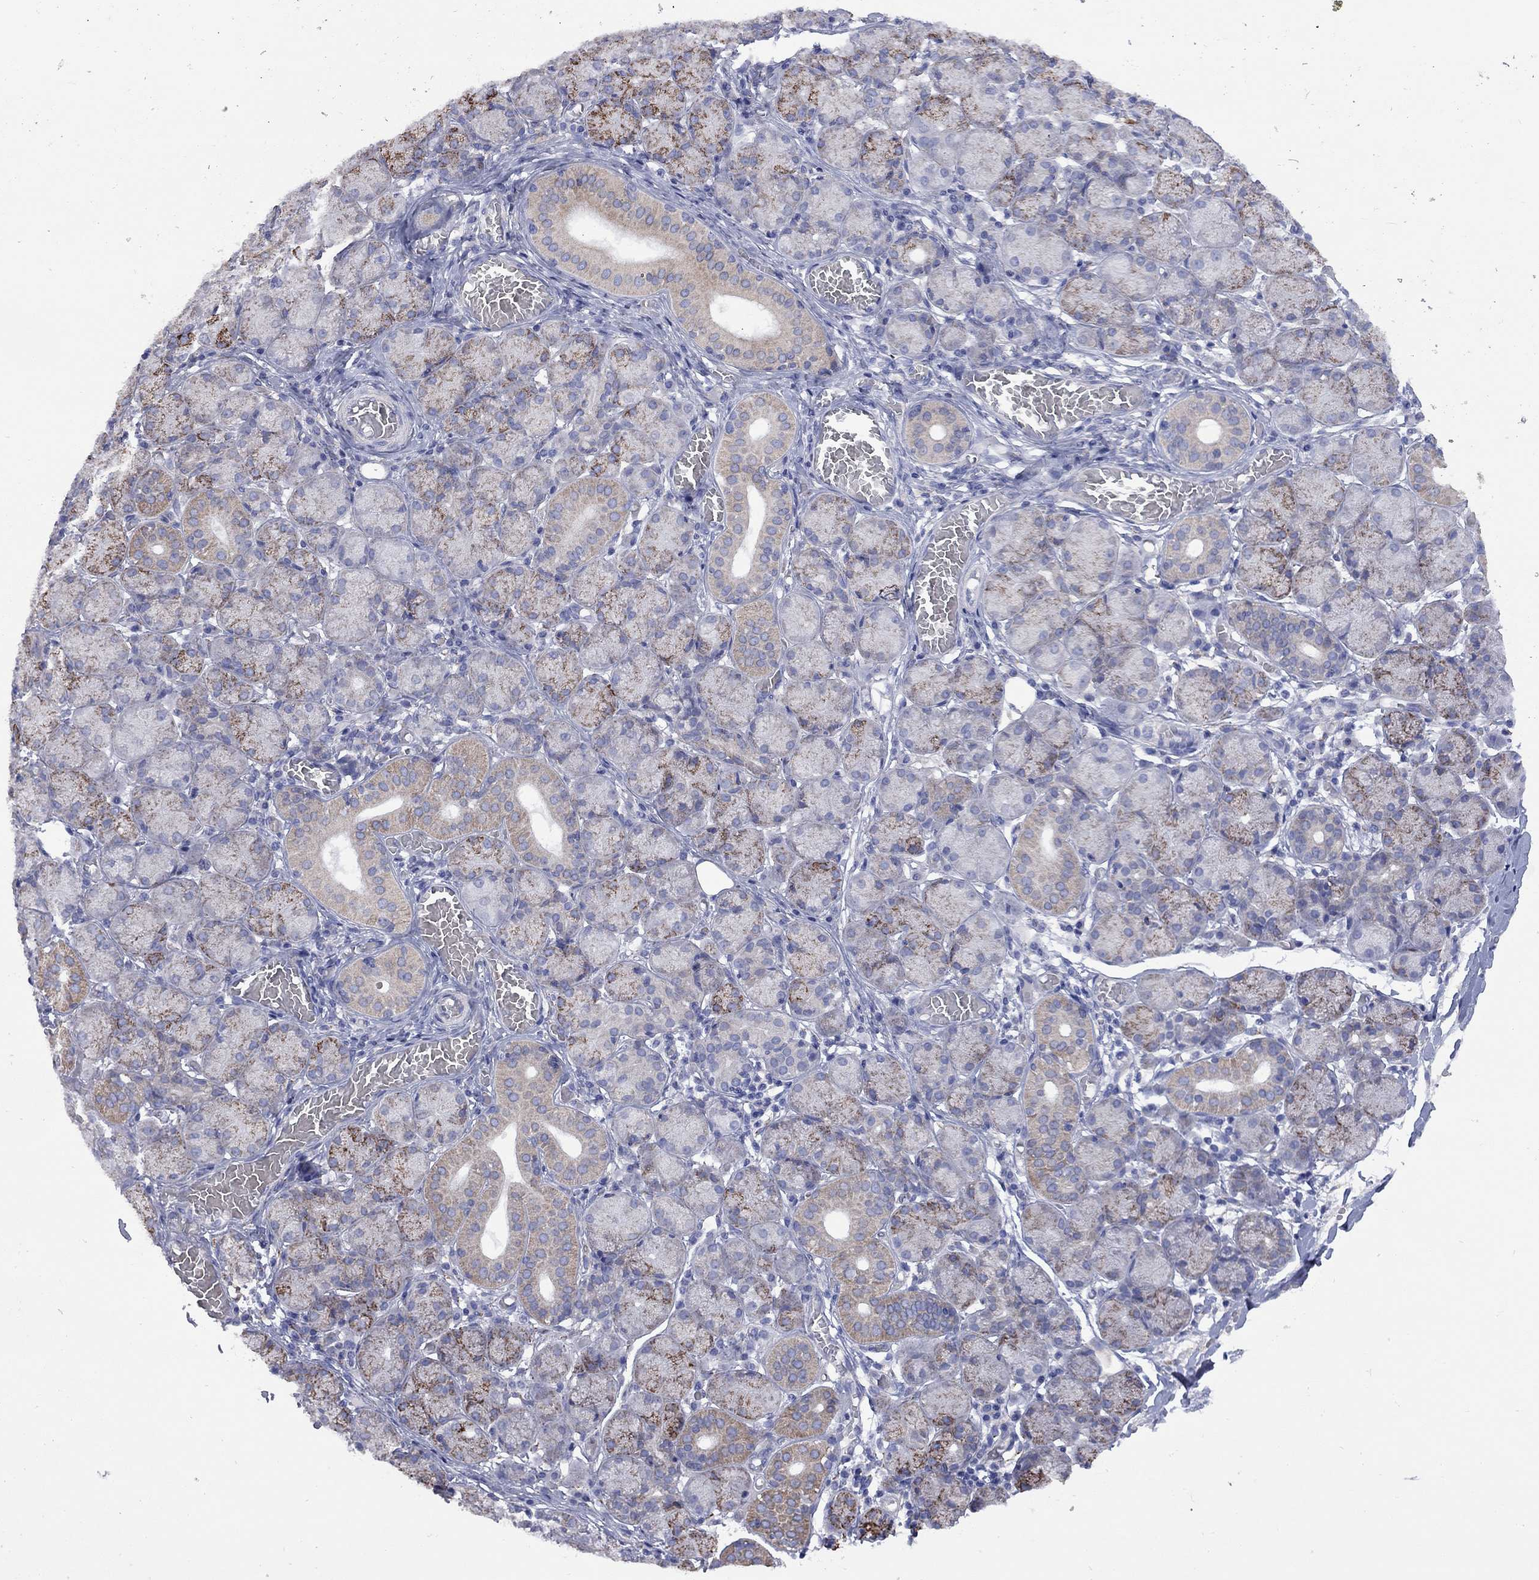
{"staining": {"intensity": "strong", "quantity": "<25%", "location": "cytoplasmic/membranous"}, "tissue": "salivary gland", "cell_type": "Glandular cells", "image_type": "normal", "snomed": [{"axis": "morphology", "description": "Normal tissue, NOS"}, {"axis": "topography", "description": "Salivary gland"}, {"axis": "topography", "description": "Peripheral nerve tissue"}], "caption": "Brown immunohistochemical staining in normal human salivary gland displays strong cytoplasmic/membranous positivity in approximately <25% of glandular cells.", "gene": "SESTD1", "patient": {"sex": "female", "age": 24}}